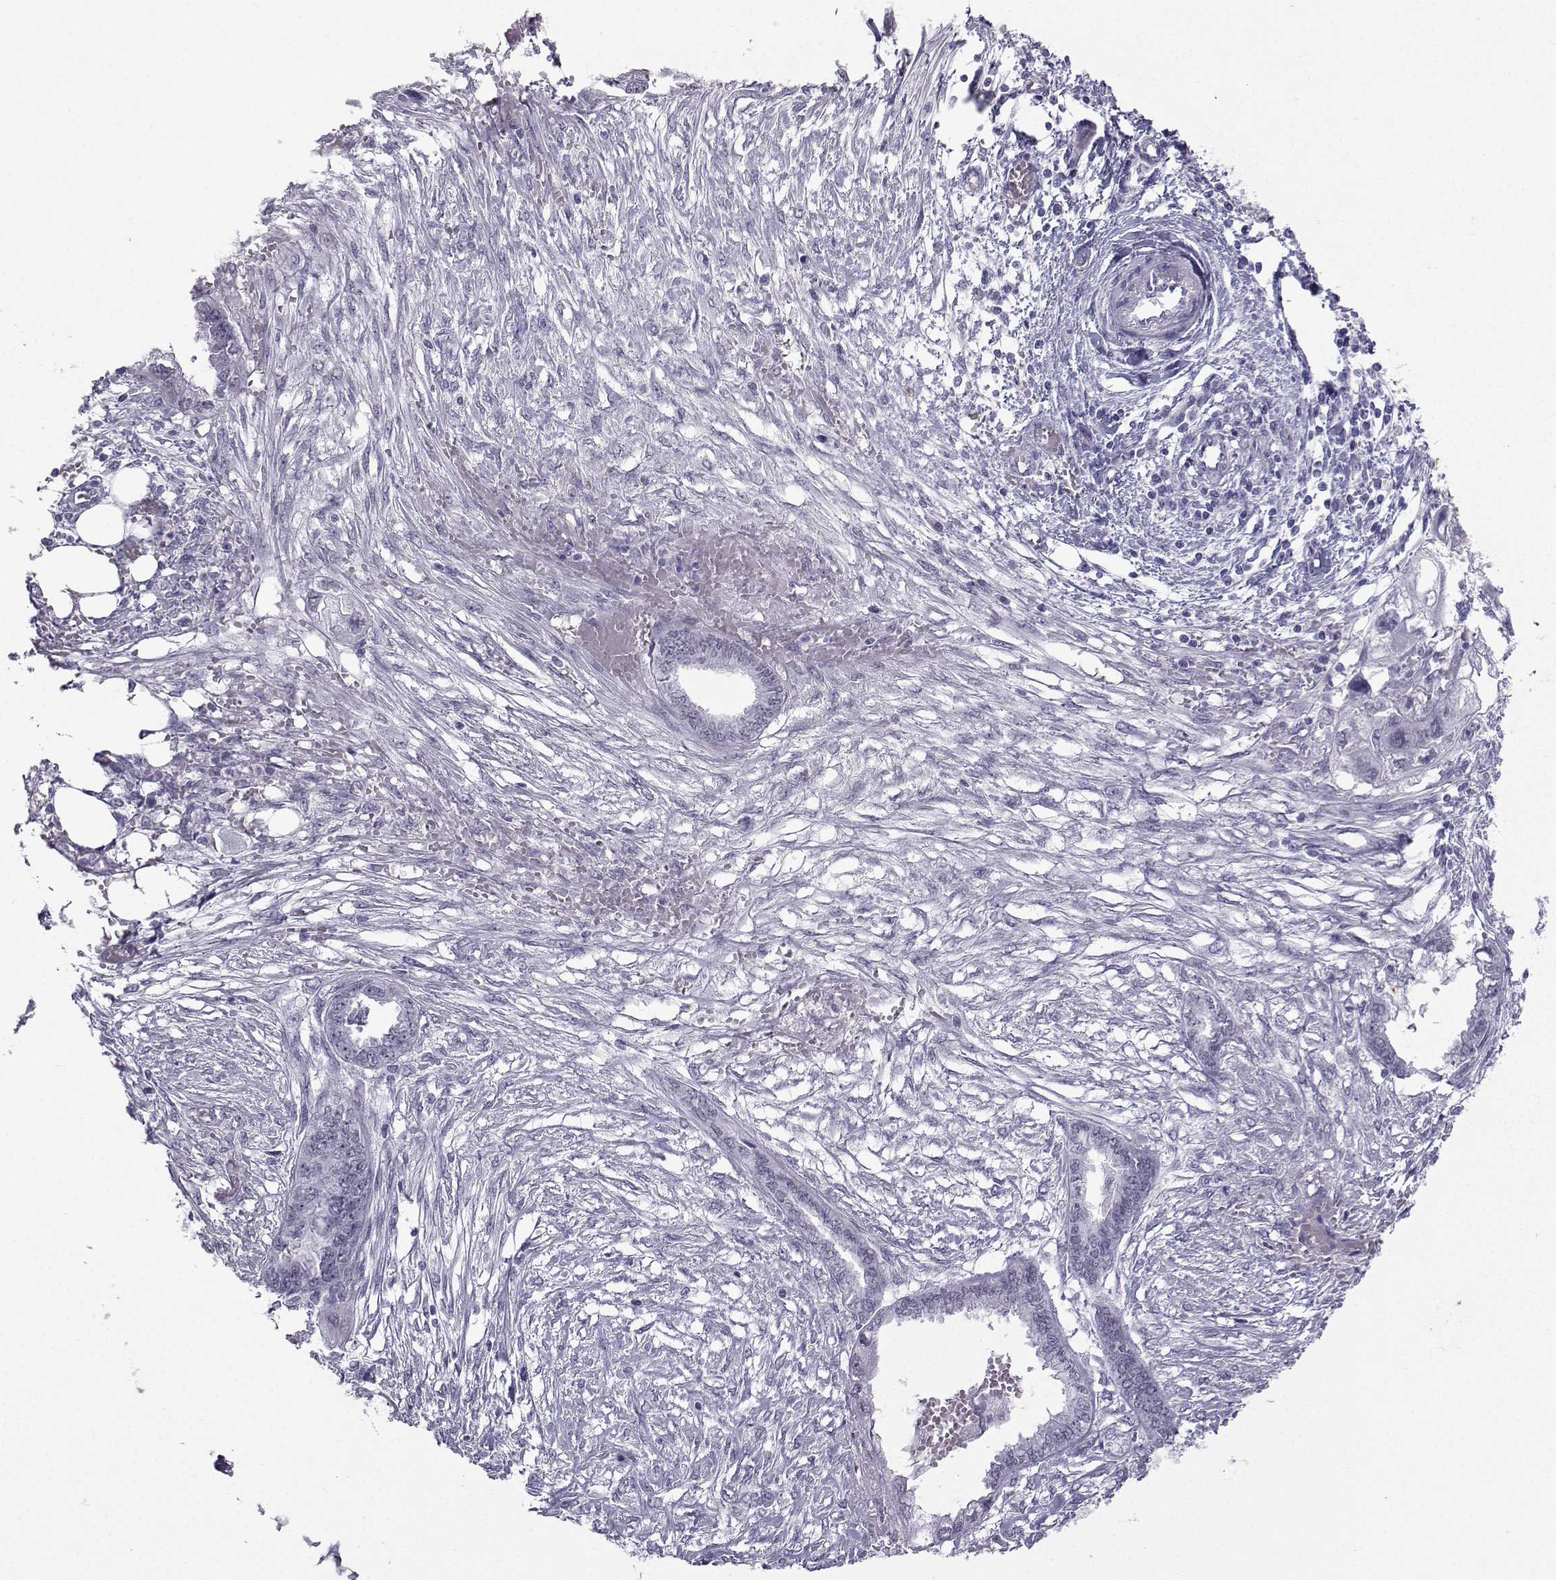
{"staining": {"intensity": "negative", "quantity": "none", "location": "none"}, "tissue": "endometrial cancer", "cell_type": "Tumor cells", "image_type": "cancer", "snomed": [{"axis": "morphology", "description": "Adenocarcinoma, NOS"}, {"axis": "morphology", "description": "Adenocarcinoma, metastatic, NOS"}, {"axis": "topography", "description": "Adipose tissue"}, {"axis": "topography", "description": "Endometrium"}], "caption": "Histopathology image shows no protein staining in tumor cells of metastatic adenocarcinoma (endometrial) tissue.", "gene": "LORICRIN", "patient": {"sex": "female", "age": 67}}